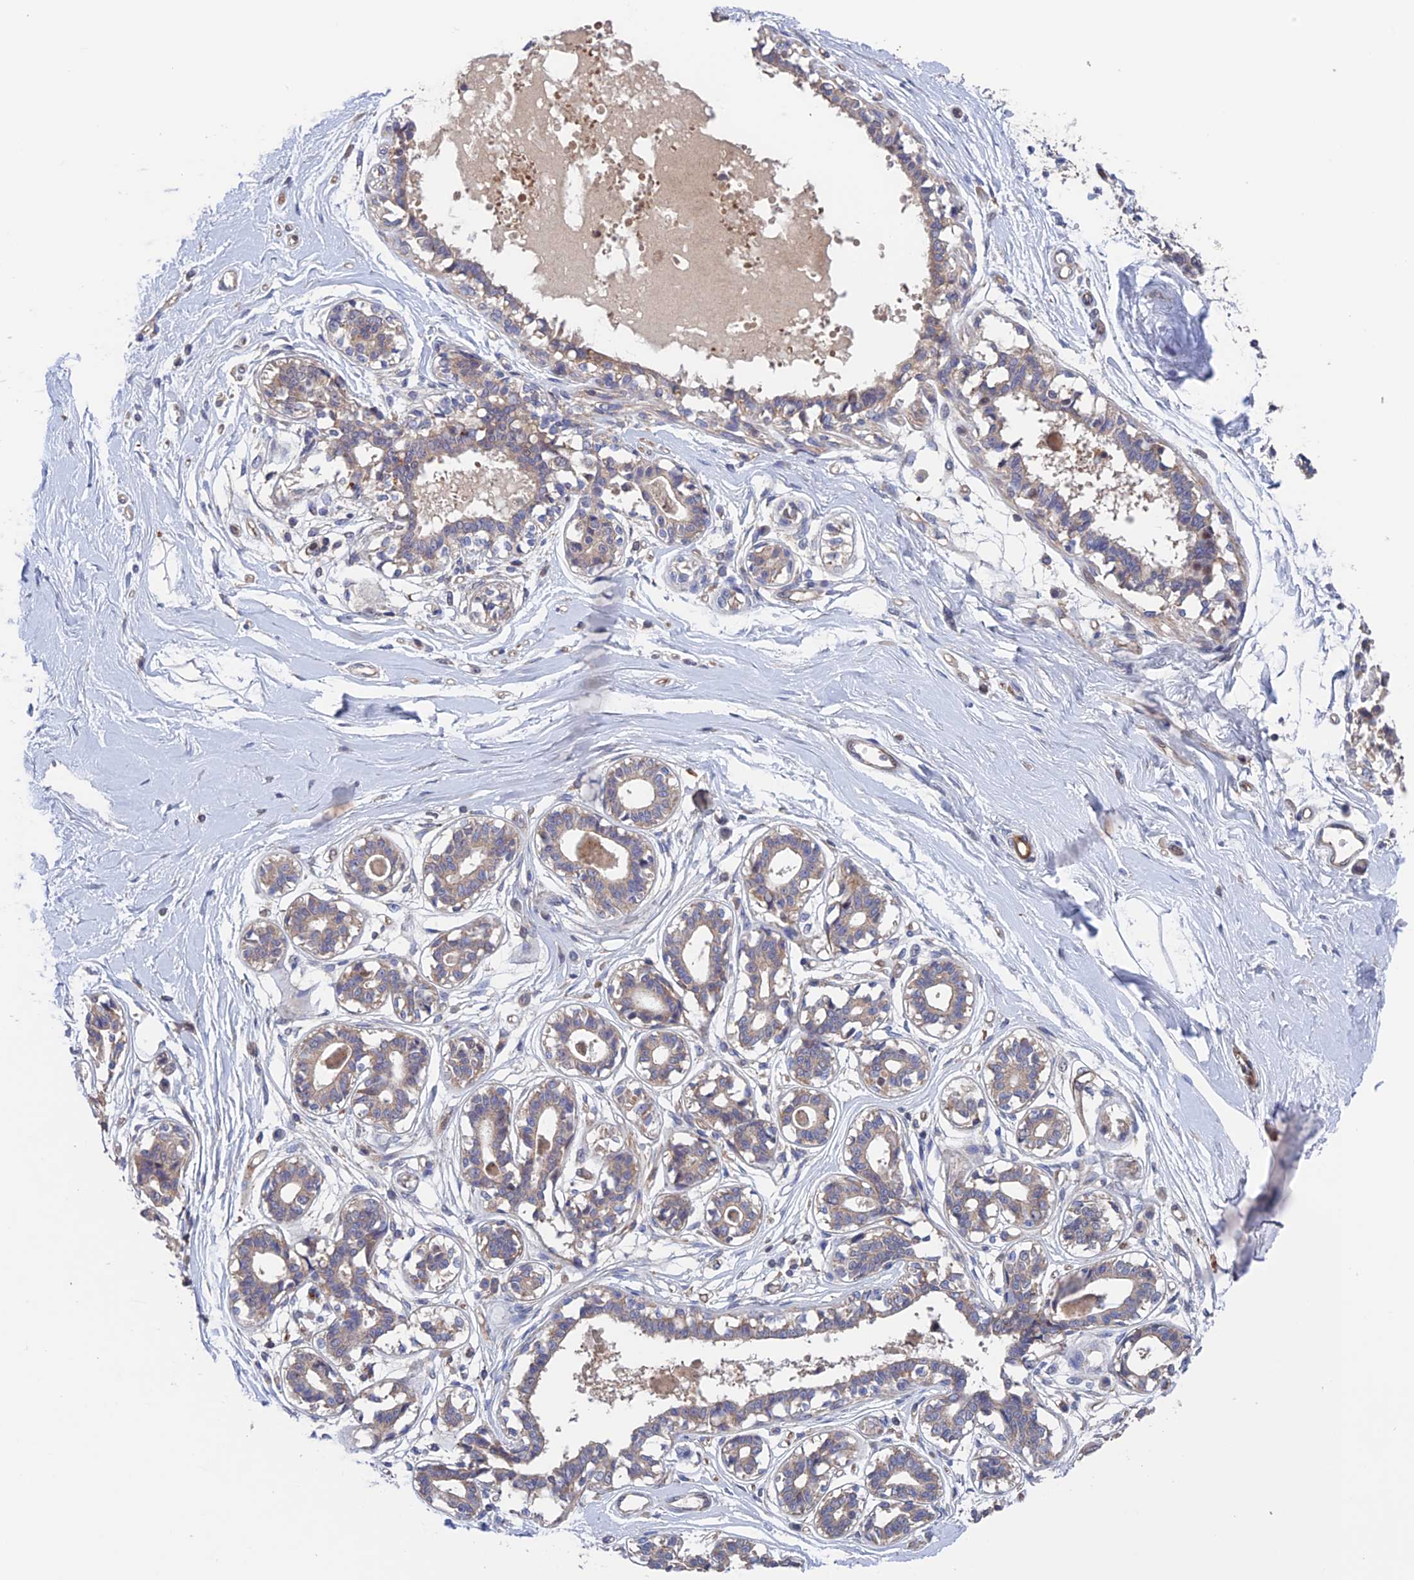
{"staining": {"intensity": "negative", "quantity": "none", "location": "none"}, "tissue": "breast", "cell_type": "Adipocytes", "image_type": "normal", "snomed": [{"axis": "morphology", "description": "Normal tissue, NOS"}, {"axis": "topography", "description": "Breast"}], "caption": "Breast stained for a protein using immunohistochemistry (IHC) reveals no positivity adipocytes.", "gene": "NUDT16L1", "patient": {"sex": "female", "age": 45}}